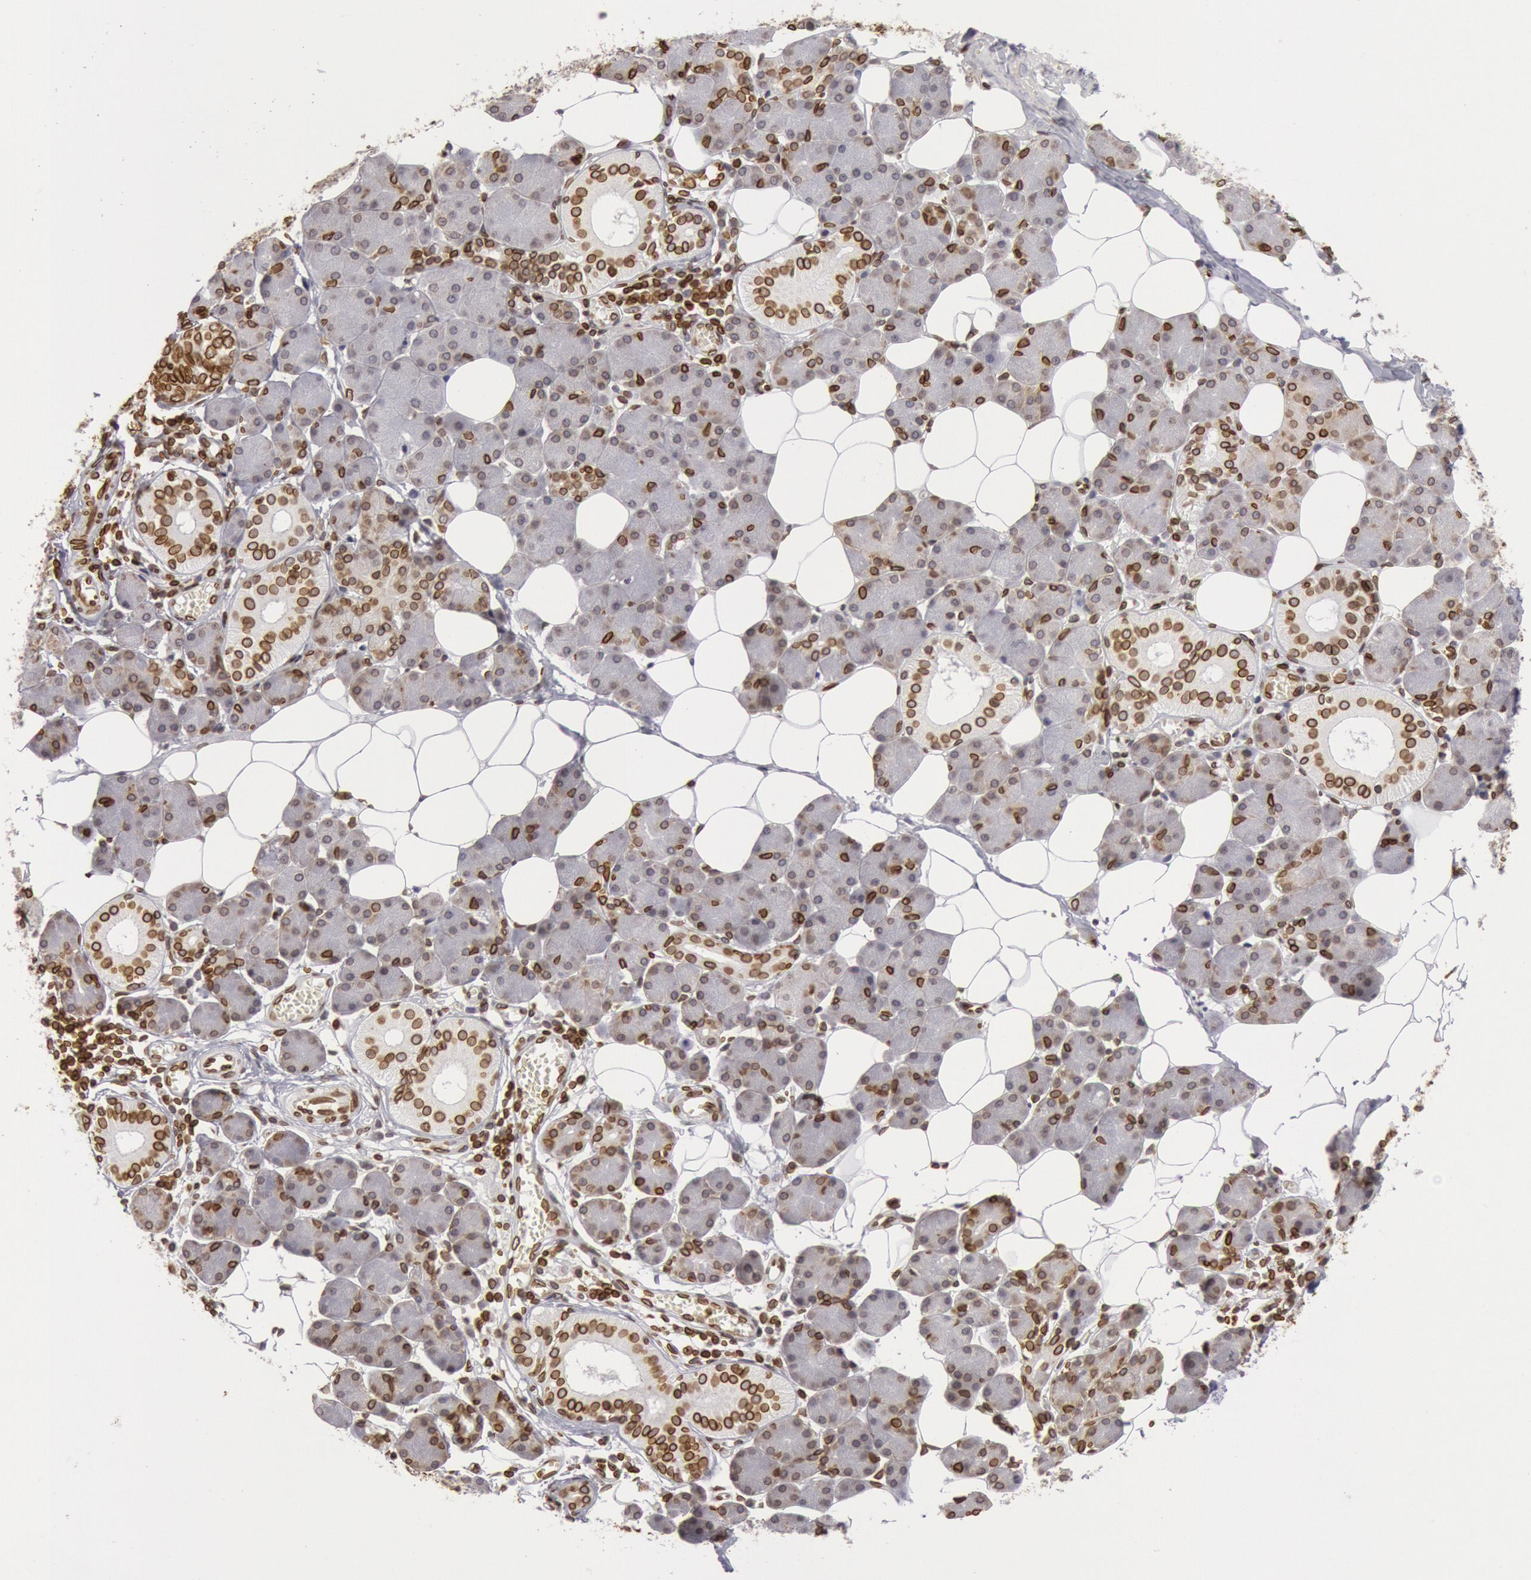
{"staining": {"intensity": "moderate", "quantity": "25%-75%", "location": "nuclear"}, "tissue": "salivary gland", "cell_type": "Glandular cells", "image_type": "normal", "snomed": [{"axis": "morphology", "description": "Normal tissue, NOS"}, {"axis": "morphology", "description": "Adenoma, NOS"}, {"axis": "topography", "description": "Salivary gland"}], "caption": "Immunohistochemistry of benign salivary gland displays medium levels of moderate nuclear expression in approximately 25%-75% of glandular cells.", "gene": "SUN2", "patient": {"sex": "female", "age": 32}}